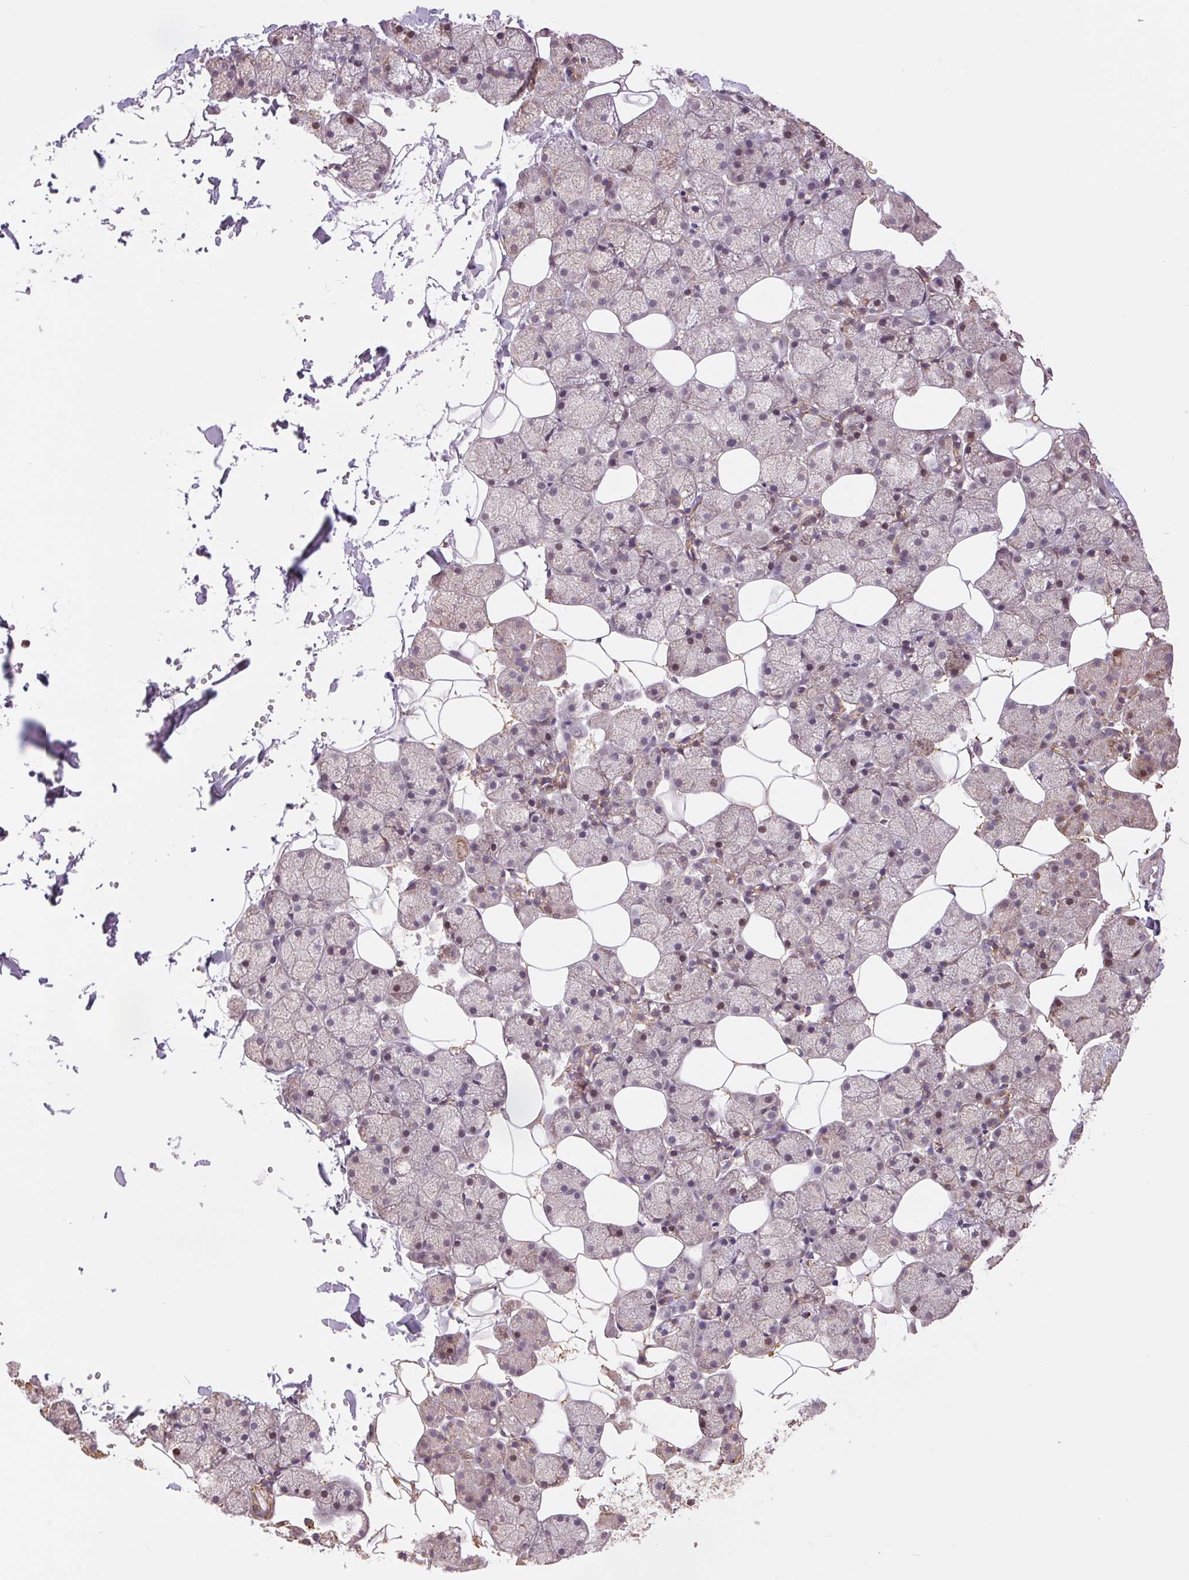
{"staining": {"intensity": "moderate", "quantity": "<25%", "location": "cytoplasmic/membranous"}, "tissue": "salivary gland", "cell_type": "Glandular cells", "image_type": "normal", "snomed": [{"axis": "morphology", "description": "Normal tissue, NOS"}, {"axis": "topography", "description": "Salivary gland"}], "caption": "Immunohistochemistry of unremarkable human salivary gland reveals low levels of moderate cytoplasmic/membranous positivity in about <25% of glandular cells. Nuclei are stained in blue.", "gene": "DGUOK", "patient": {"sex": "male", "age": 38}}